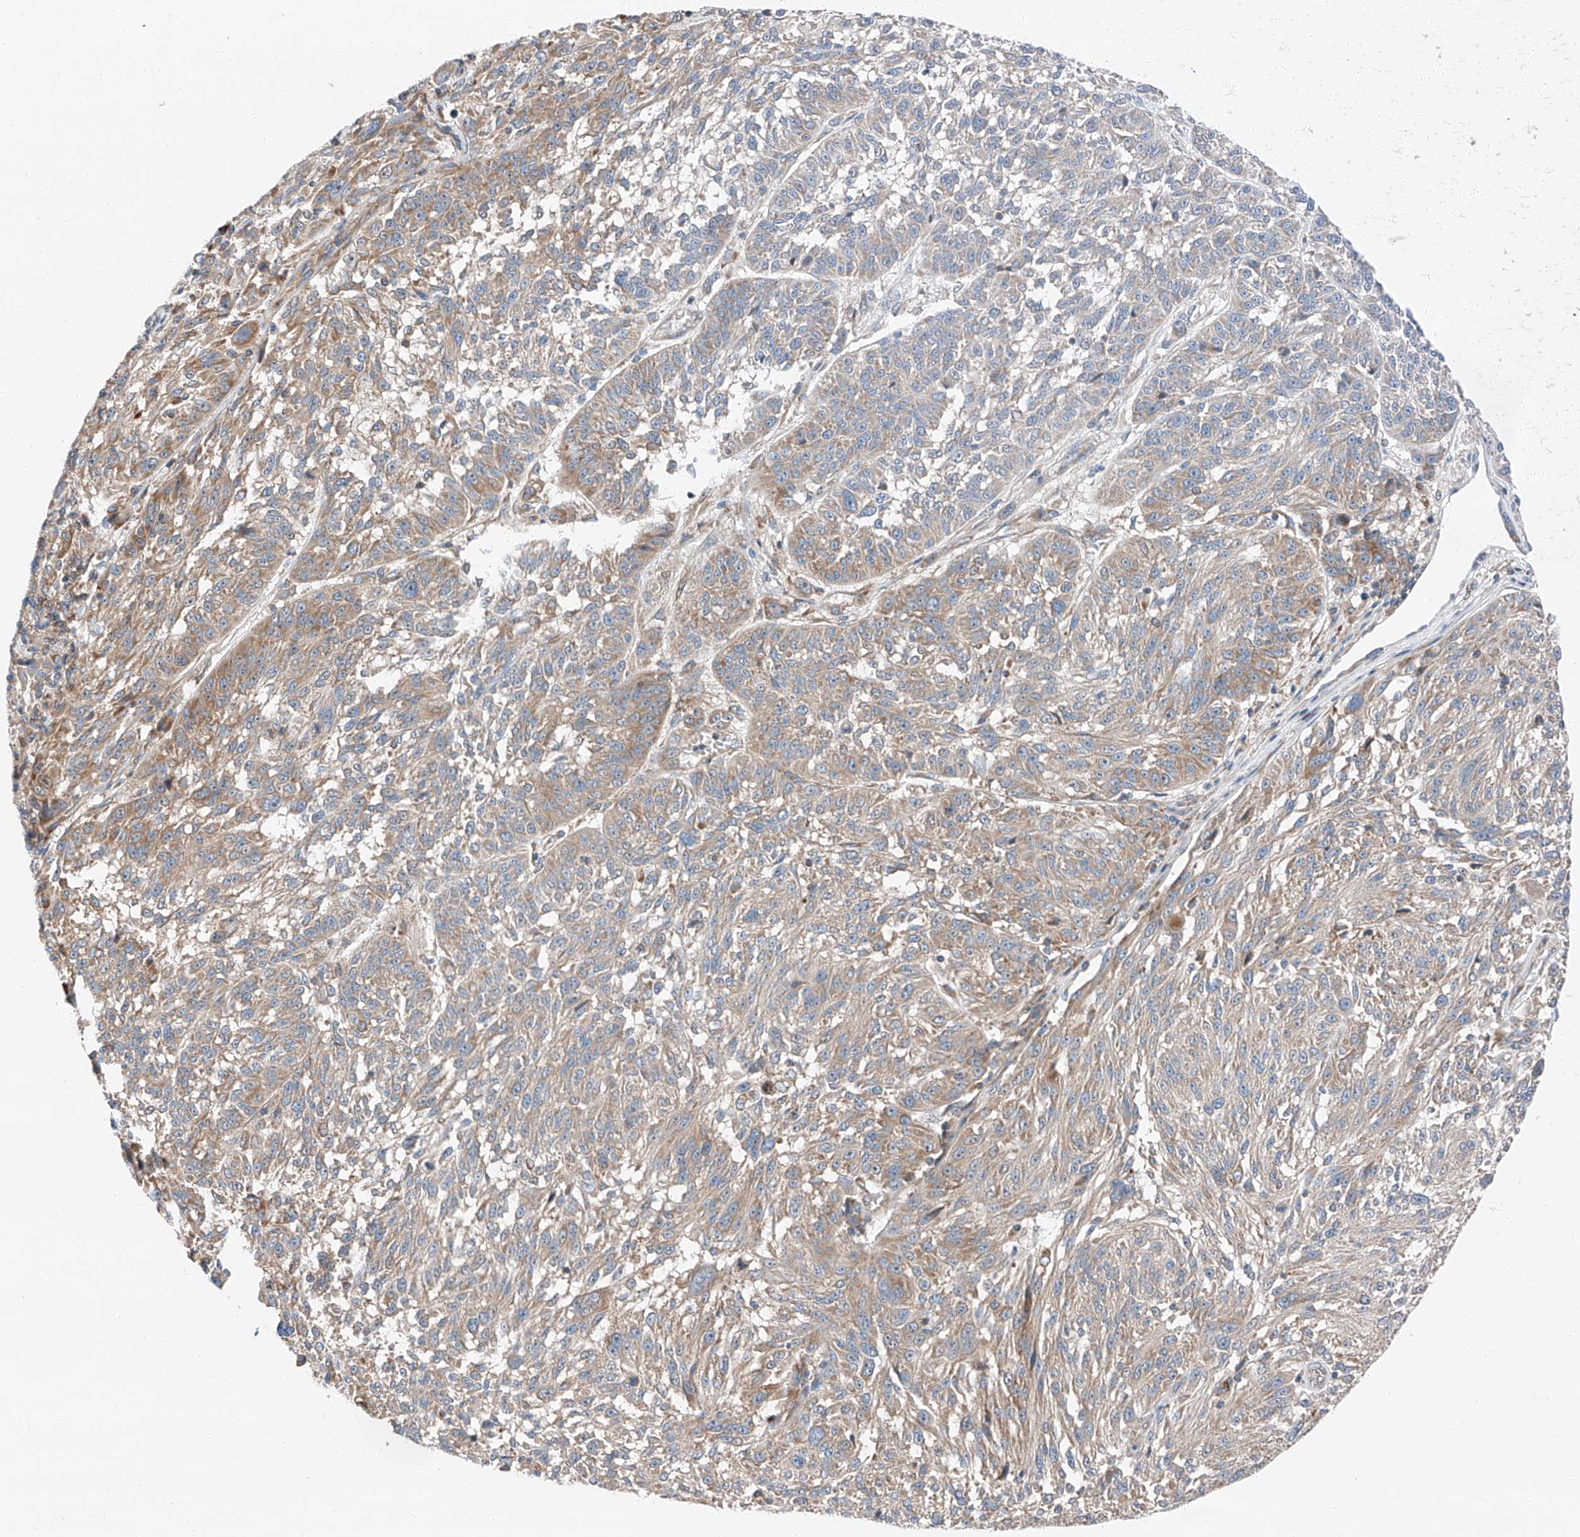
{"staining": {"intensity": "moderate", "quantity": "25%-75%", "location": "cytoplasmic/membranous"}, "tissue": "melanoma", "cell_type": "Tumor cells", "image_type": "cancer", "snomed": [{"axis": "morphology", "description": "Malignant melanoma, NOS"}, {"axis": "topography", "description": "Skin"}], "caption": "Protein expression analysis of malignant melanoma exhibits moderate cytoplasmic/membranous positivity in approximately 25%-75% of tumor cells. (brown staining indicates protein expression, while blue staining denotes nuclei).", "gene": "ZC3H15", "patient": {"sex": "male", "age": 53}}